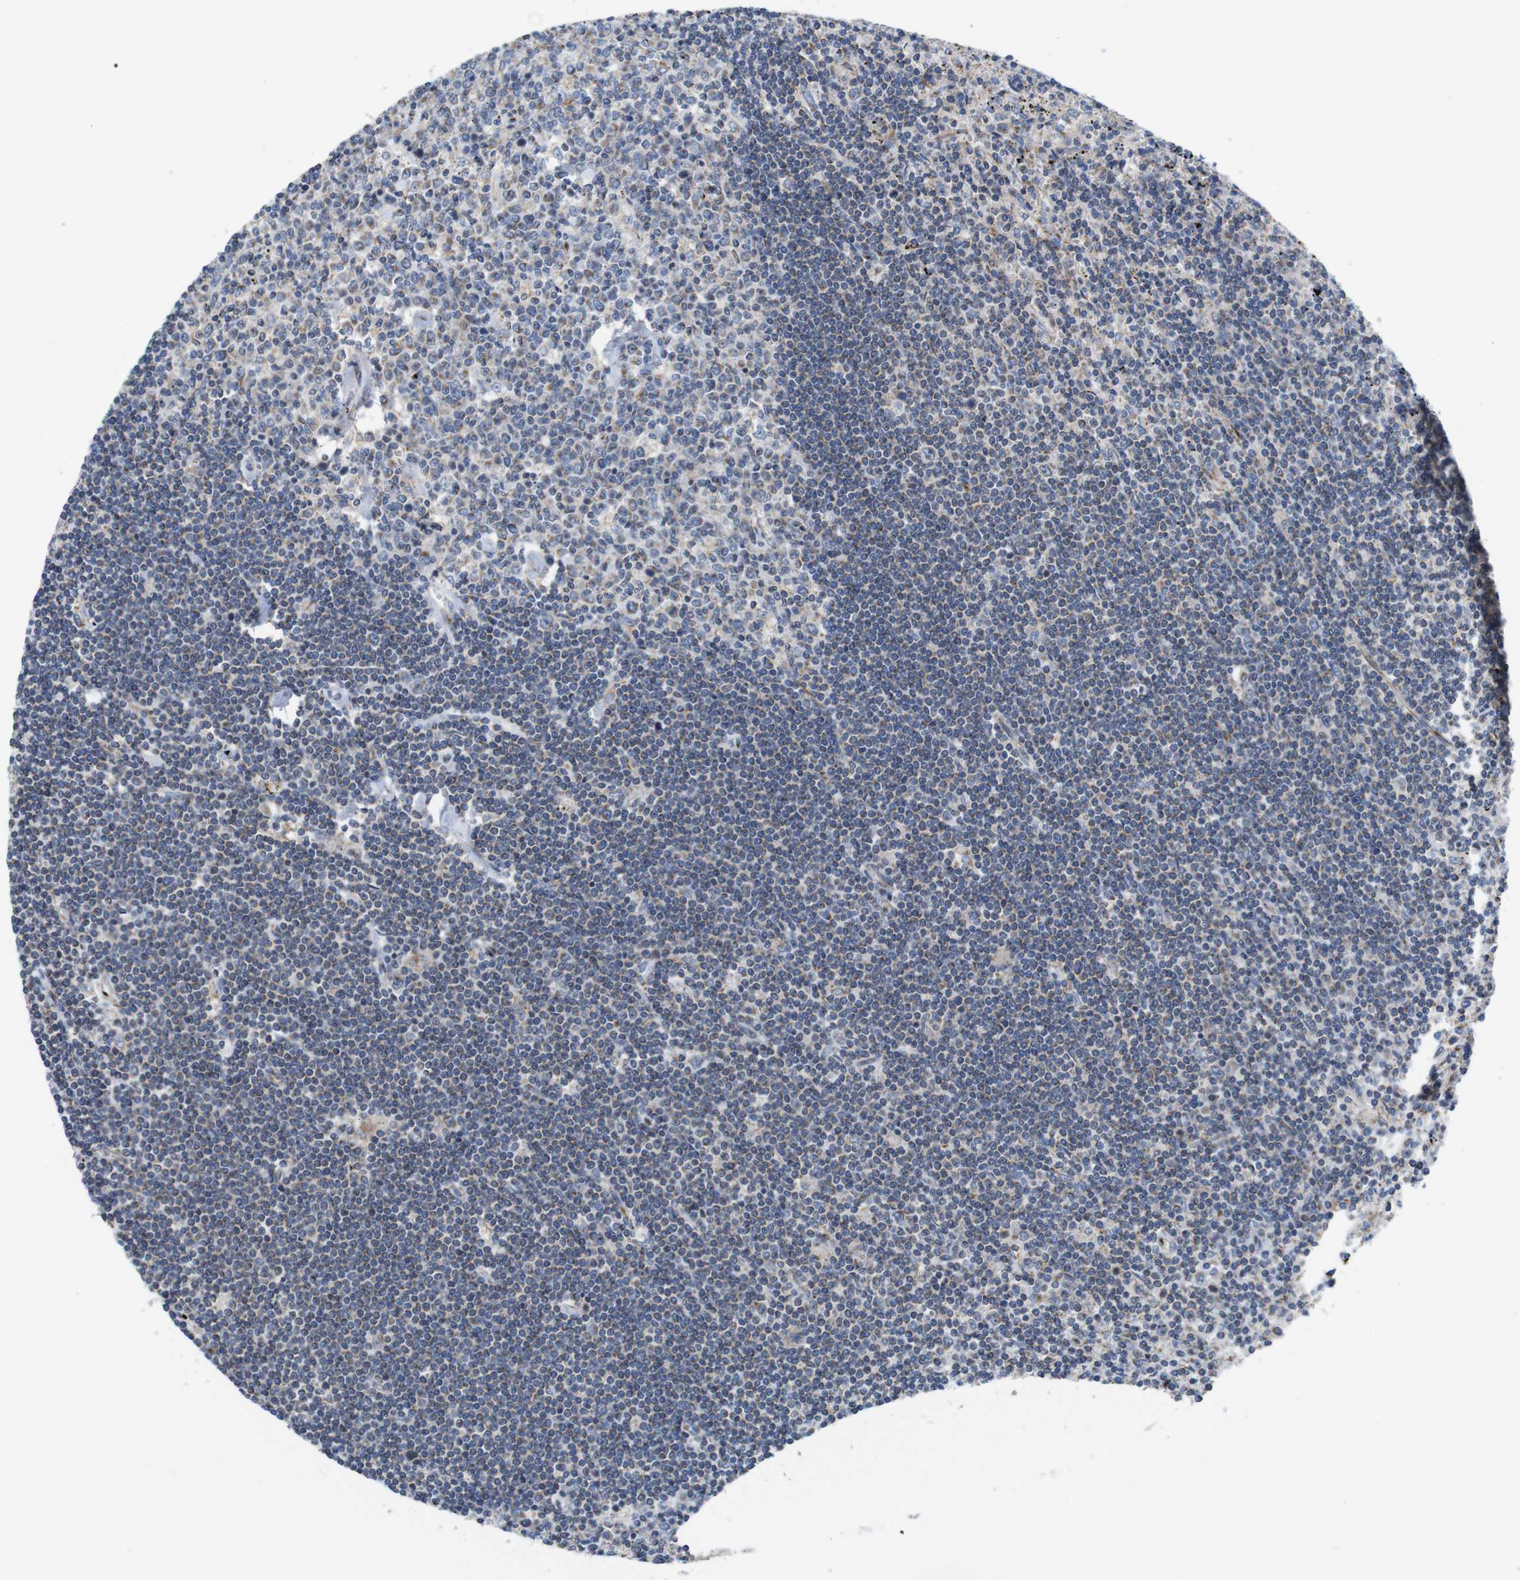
{"staining": {"intensity": "weak", "quantity": ">75%", "location": "cytoplasmic/membranous"}, "tissue": "lymphoma", "cell_type": "Tumor cells", "image_type": "cancer", "snomed": [{"axis": "morphology", "description": "Malignant lymphoma, non-Hodgkin's type, Low grade"}, {"axis": "topography", "description": "Spleen"}], "caption": "The immunohistochemical stain shows weak cytoplasmic/membranous expression in tumor cells of malignant lymphoma, non-Hodgkin's type (low-grade) tissue.", "gene": "EFCAB14", "patient": {"sex": "male", "age": 76}}